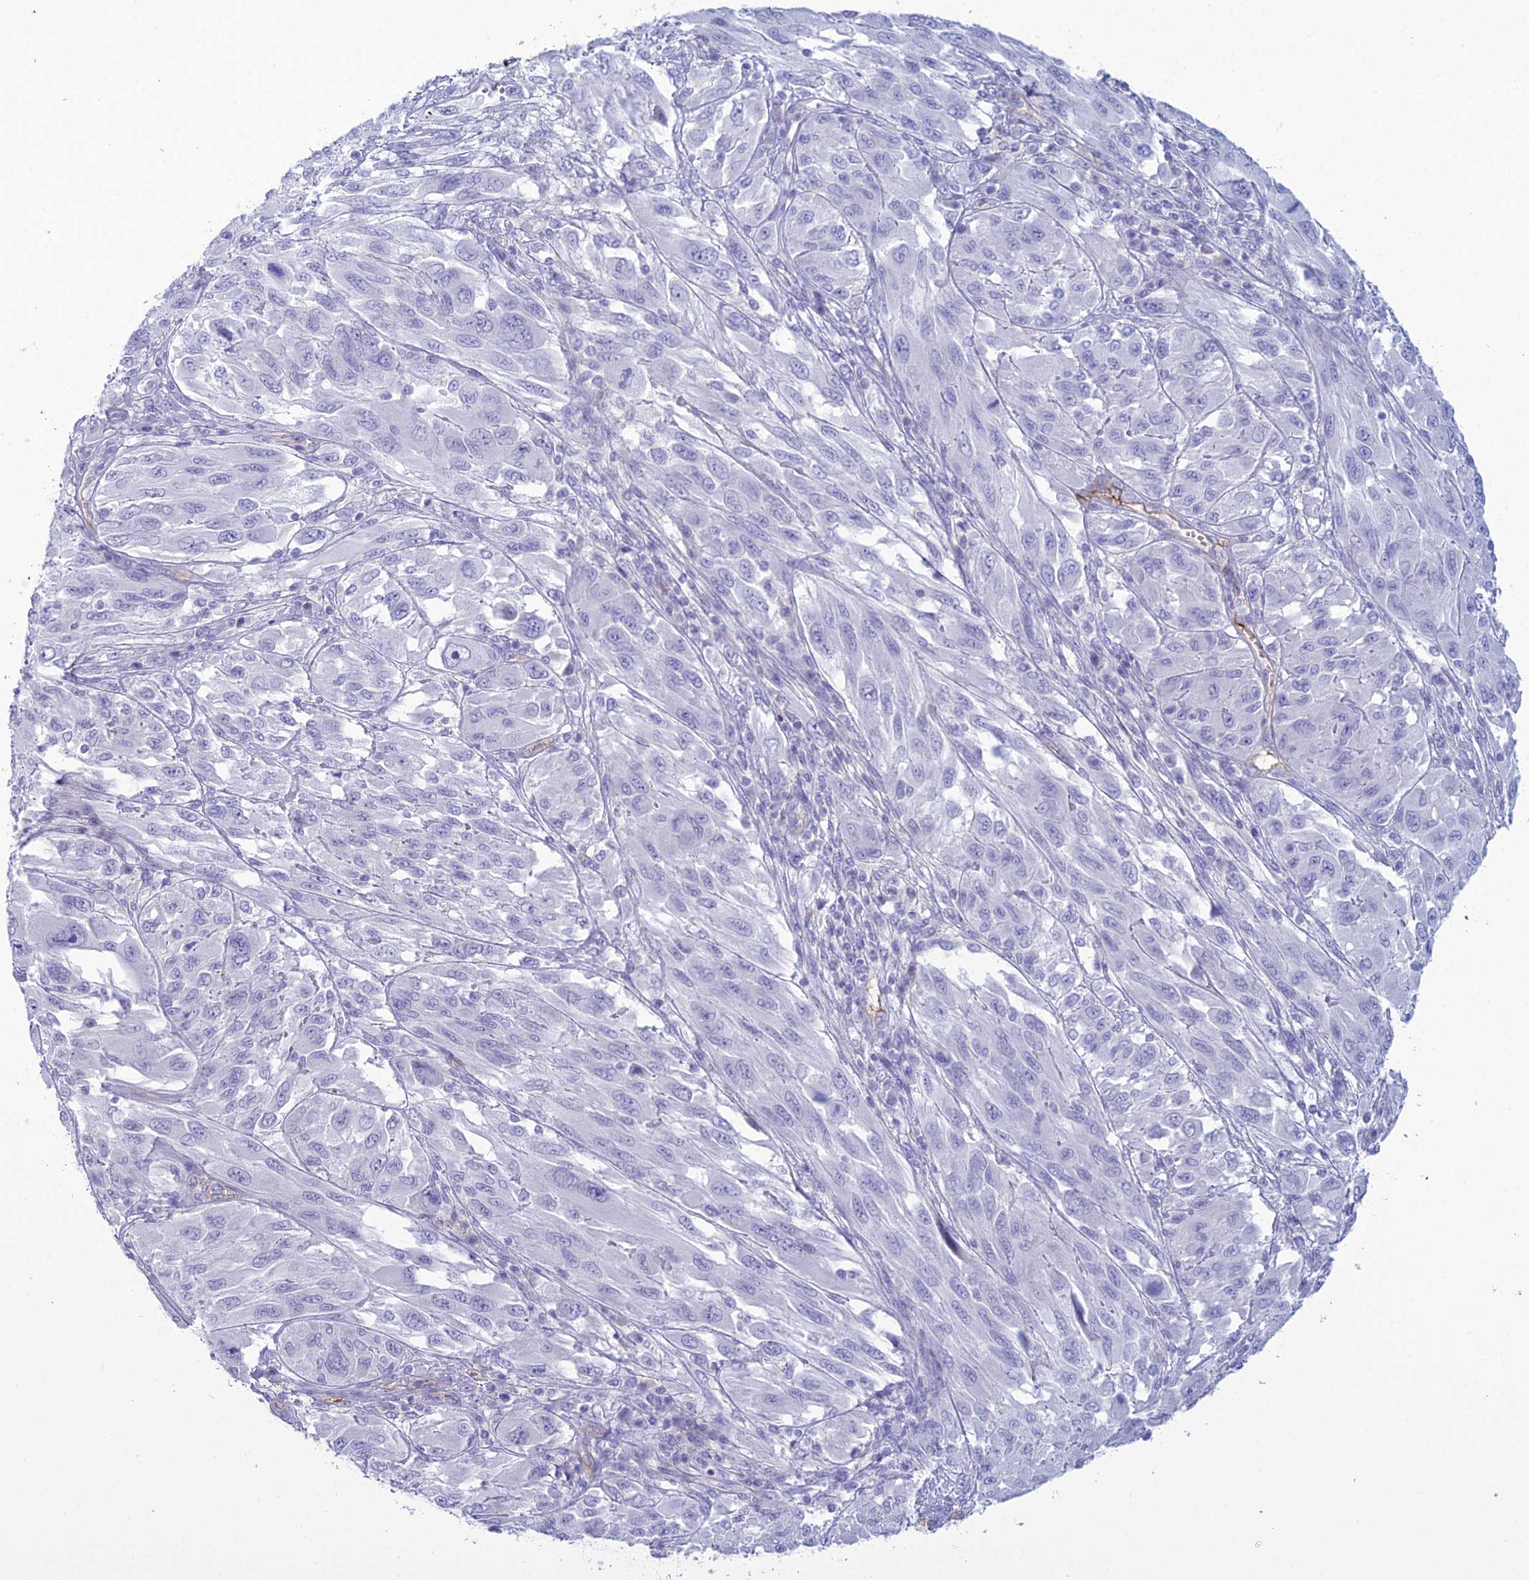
{"staining": {"intensity": "negative", "quantity": "none", "location": "none"}, "tissue": "melanoma", "cell_type": "Tumor cells", "image_type": "cancer", "snomed": [{"axis": "morphology", "description": "Malignant melanoma, NOS"}, {"axis": "topography", "description": "Skin"}], "caption": "Immunohistochemical staining of melanoma shows no significant expression in tumor cells. The staining is performed using DAB (3,3'-diaminobenzidine) brown chromogen with nuclei counter-stained in using hematoxylin.", "gene": "ACE", "patient": {"sex": "female", "age": 91}}